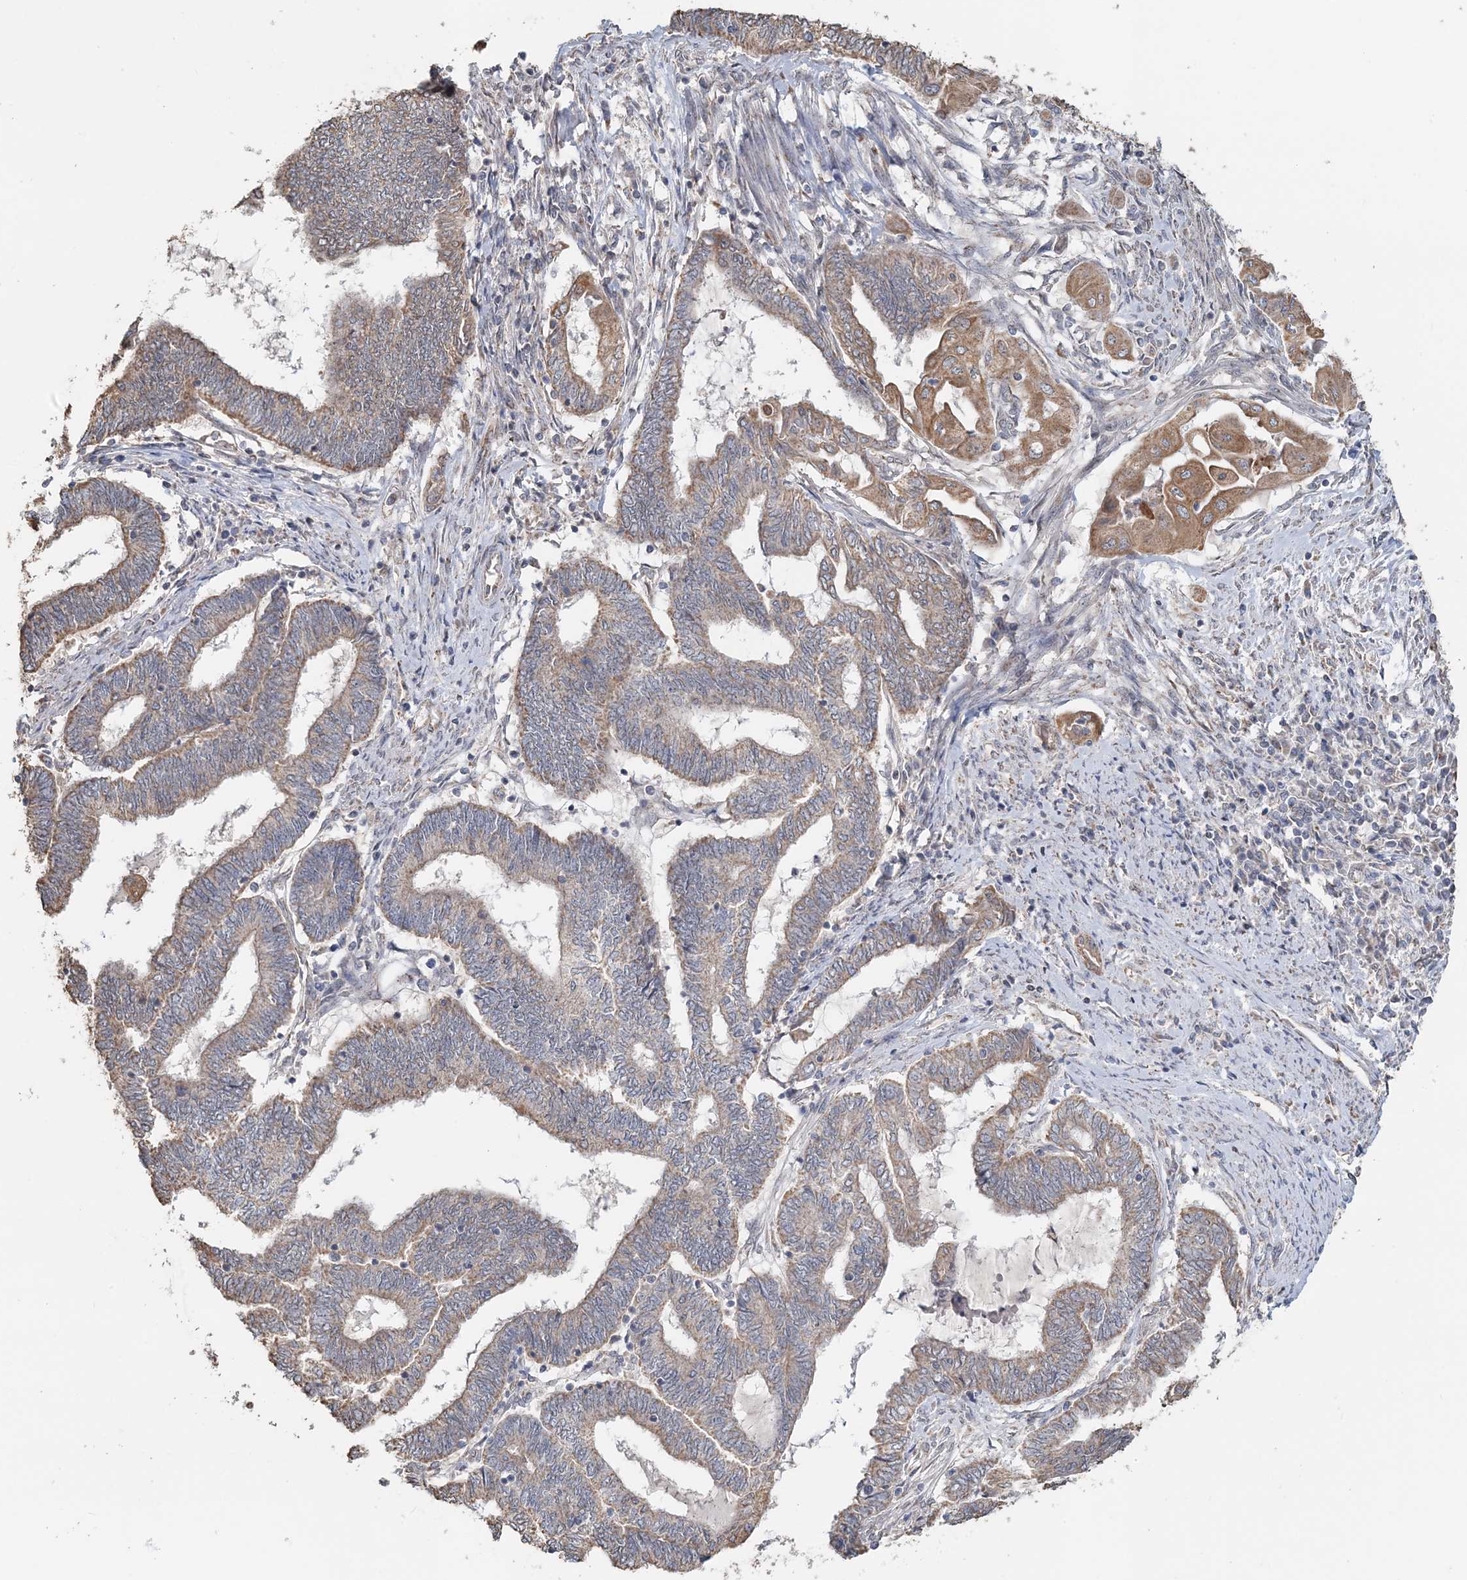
{"staining": {"intensity": "moderate", "quantity": "25%-75%", "location": "cytoplasmic/membranous"}, "tissue": "endometrial cancer", "cell_type": "Tumor cells", "image_type": "cancer", "snomed": [{"axis": "morphology", "description": "Adenocarcinoma, NOS"}, {"axis": "topography", "description": "Uterus"}, {"axis": "topography", "description": "Endometrium"}], "caption": "The histopathology image demonstrates immunohistochemical staining of endometrial adenocarcinoma. There is moderate cytoplasmic/membranous staining is seen in about 25%-75% of tumor cells.", "gene": "FBXO38", "patient": {"sex": "female", "age": 70}}